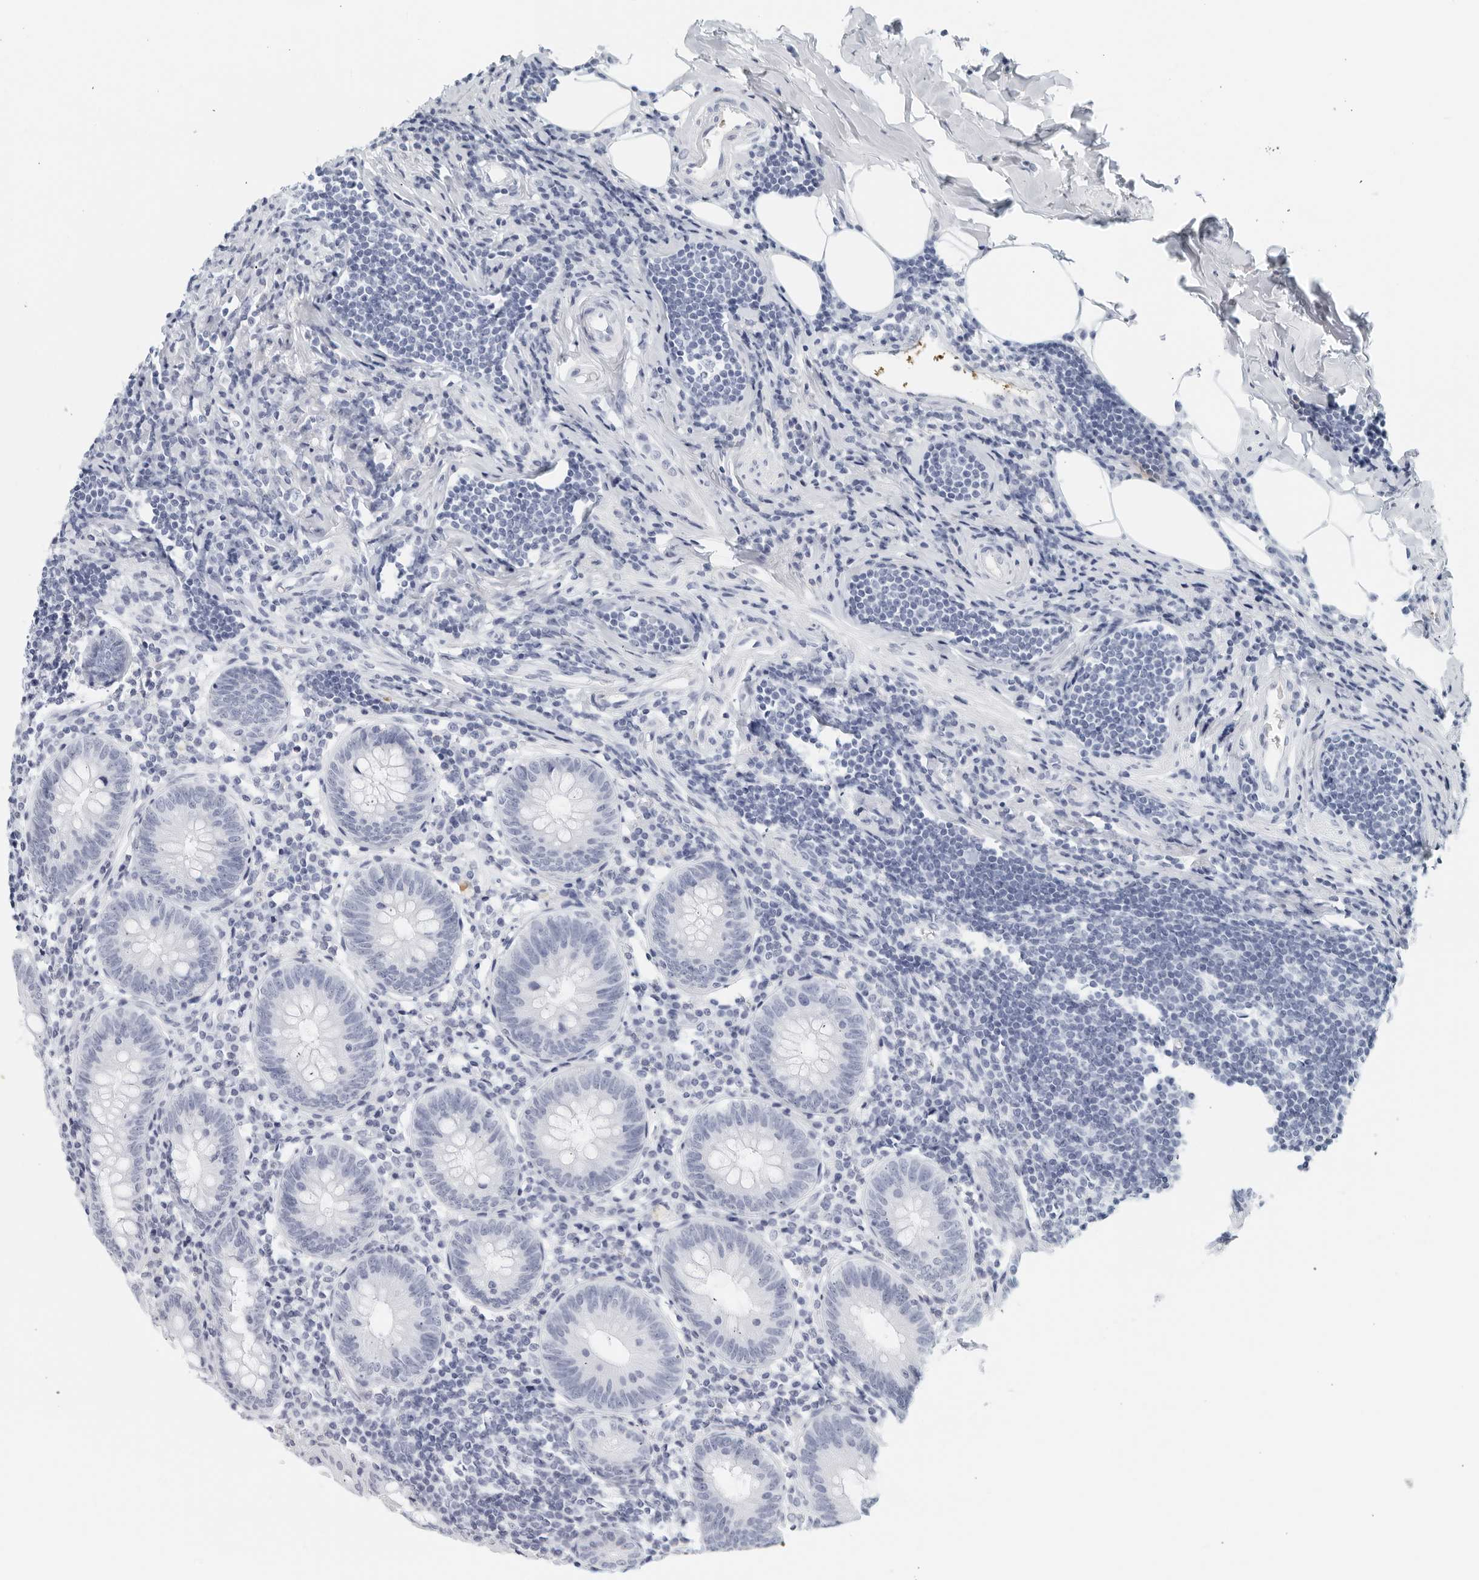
{"staining": {"intensity": "negative", "quantity": "none", "location": "none"}, "tissue": "appendix", "cell_type": "Glandular cells", "image_type": "normal", "snomed": [{"axis": "morphology", "description": "Normal tissue, NOS"}, {"axis": "topography", "description": "Appendix"}], "caption": "Immunohistochemistry photomicrograph of unremarkable human appendix stained for a protein (brown), which shows no positivity in glandular cells.", "gene": "FGG", "patient": {"sex": "female", "age": 54}}